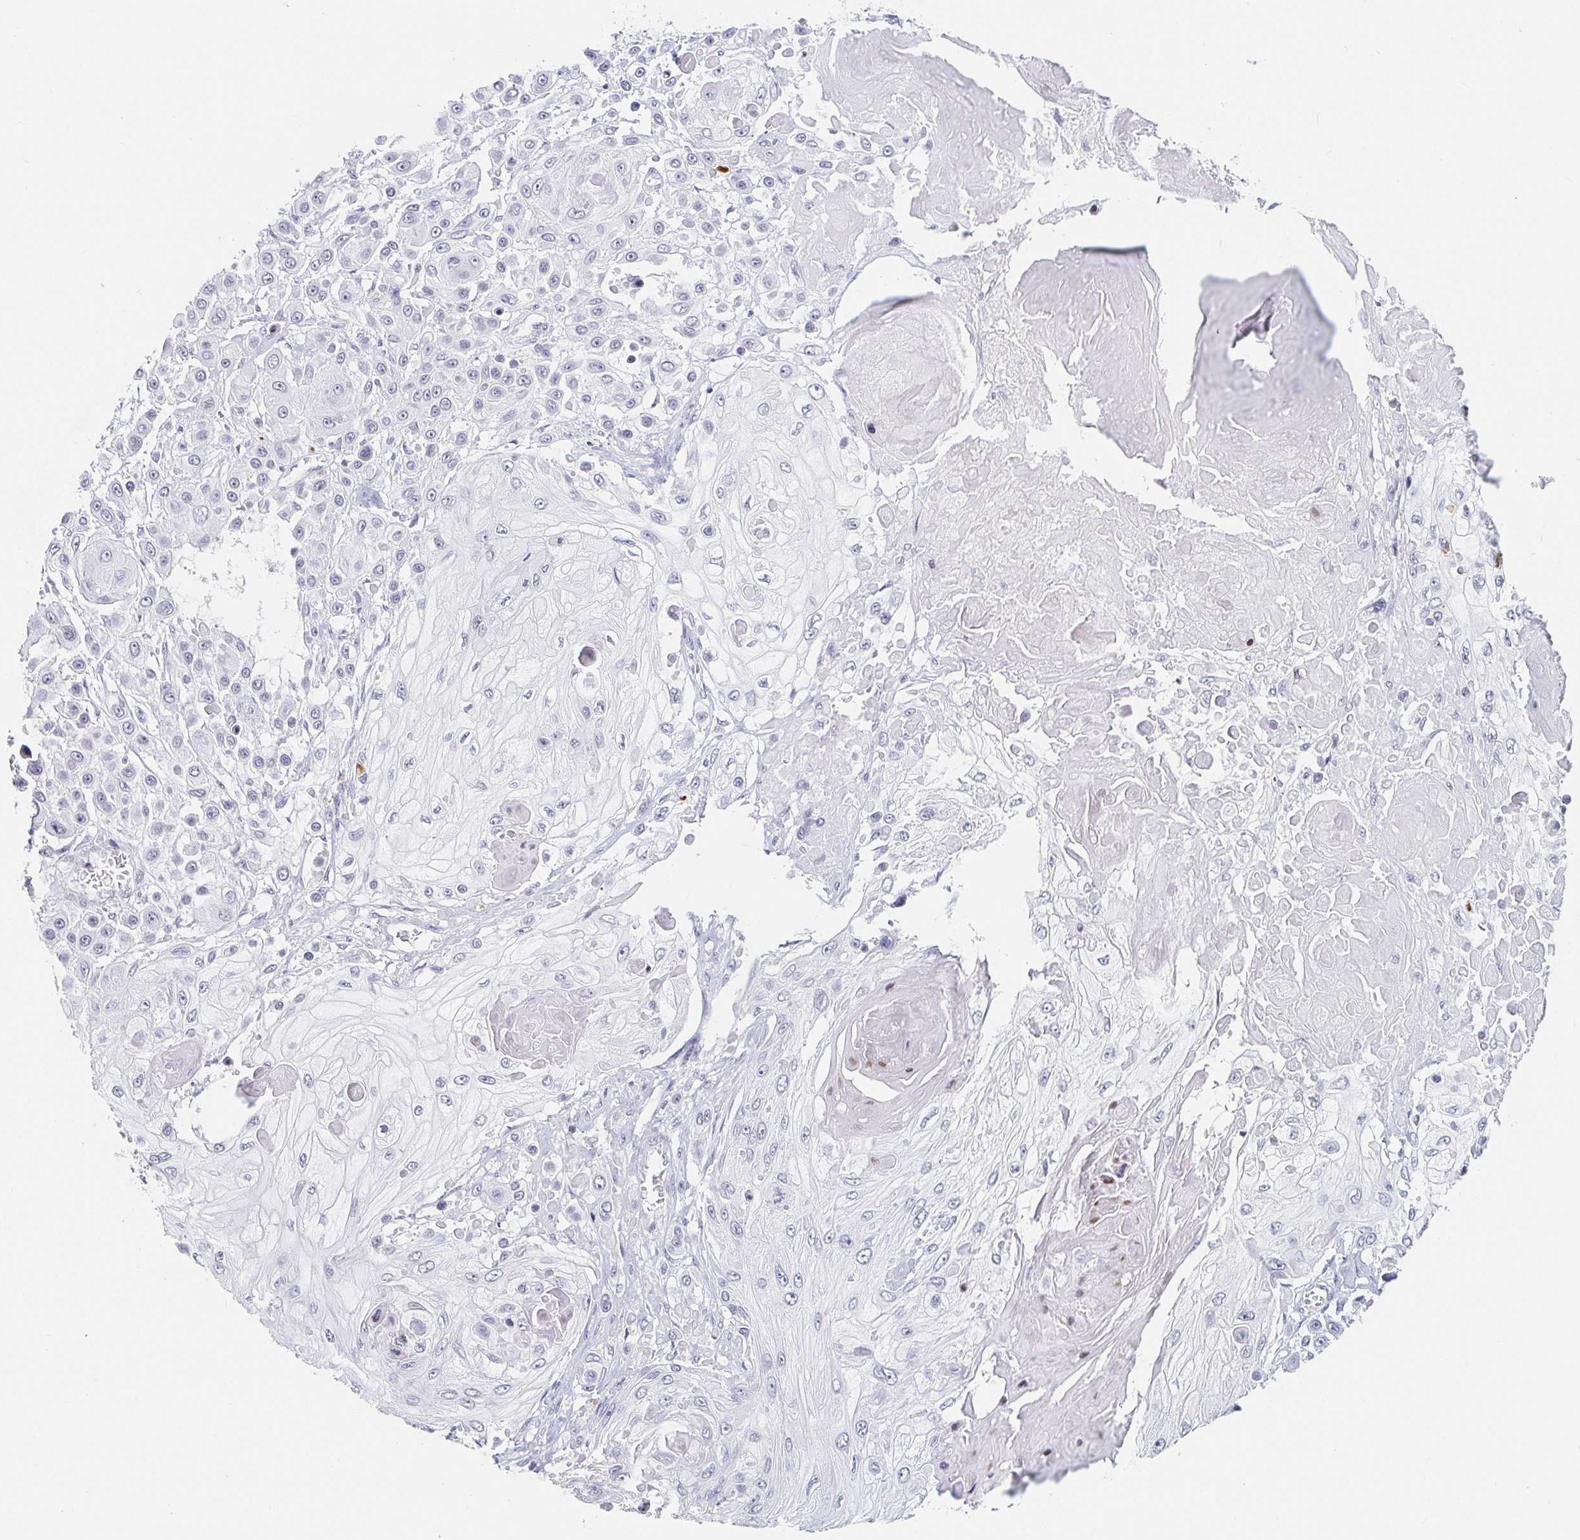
{"staining": {"intensity": "negative", "quantity": "none", "location": "none"}, "tissue": "skin cancer", "cell_type": "Tumor cells", "image_type": "cancer", "snomed": [{"axis": "morphology", "description": "Squamous cell carcinoma, NOS"}, {"axis": "topography", "description": "Skin"}], "caption": "Immunohistochemical staining of squamous cell carcinoma (skin) shows no significant expression in tumor cells. Nuclei are stained in blue.", "gene": "NME9", "patient": {"sex": "male", "age": 67}}